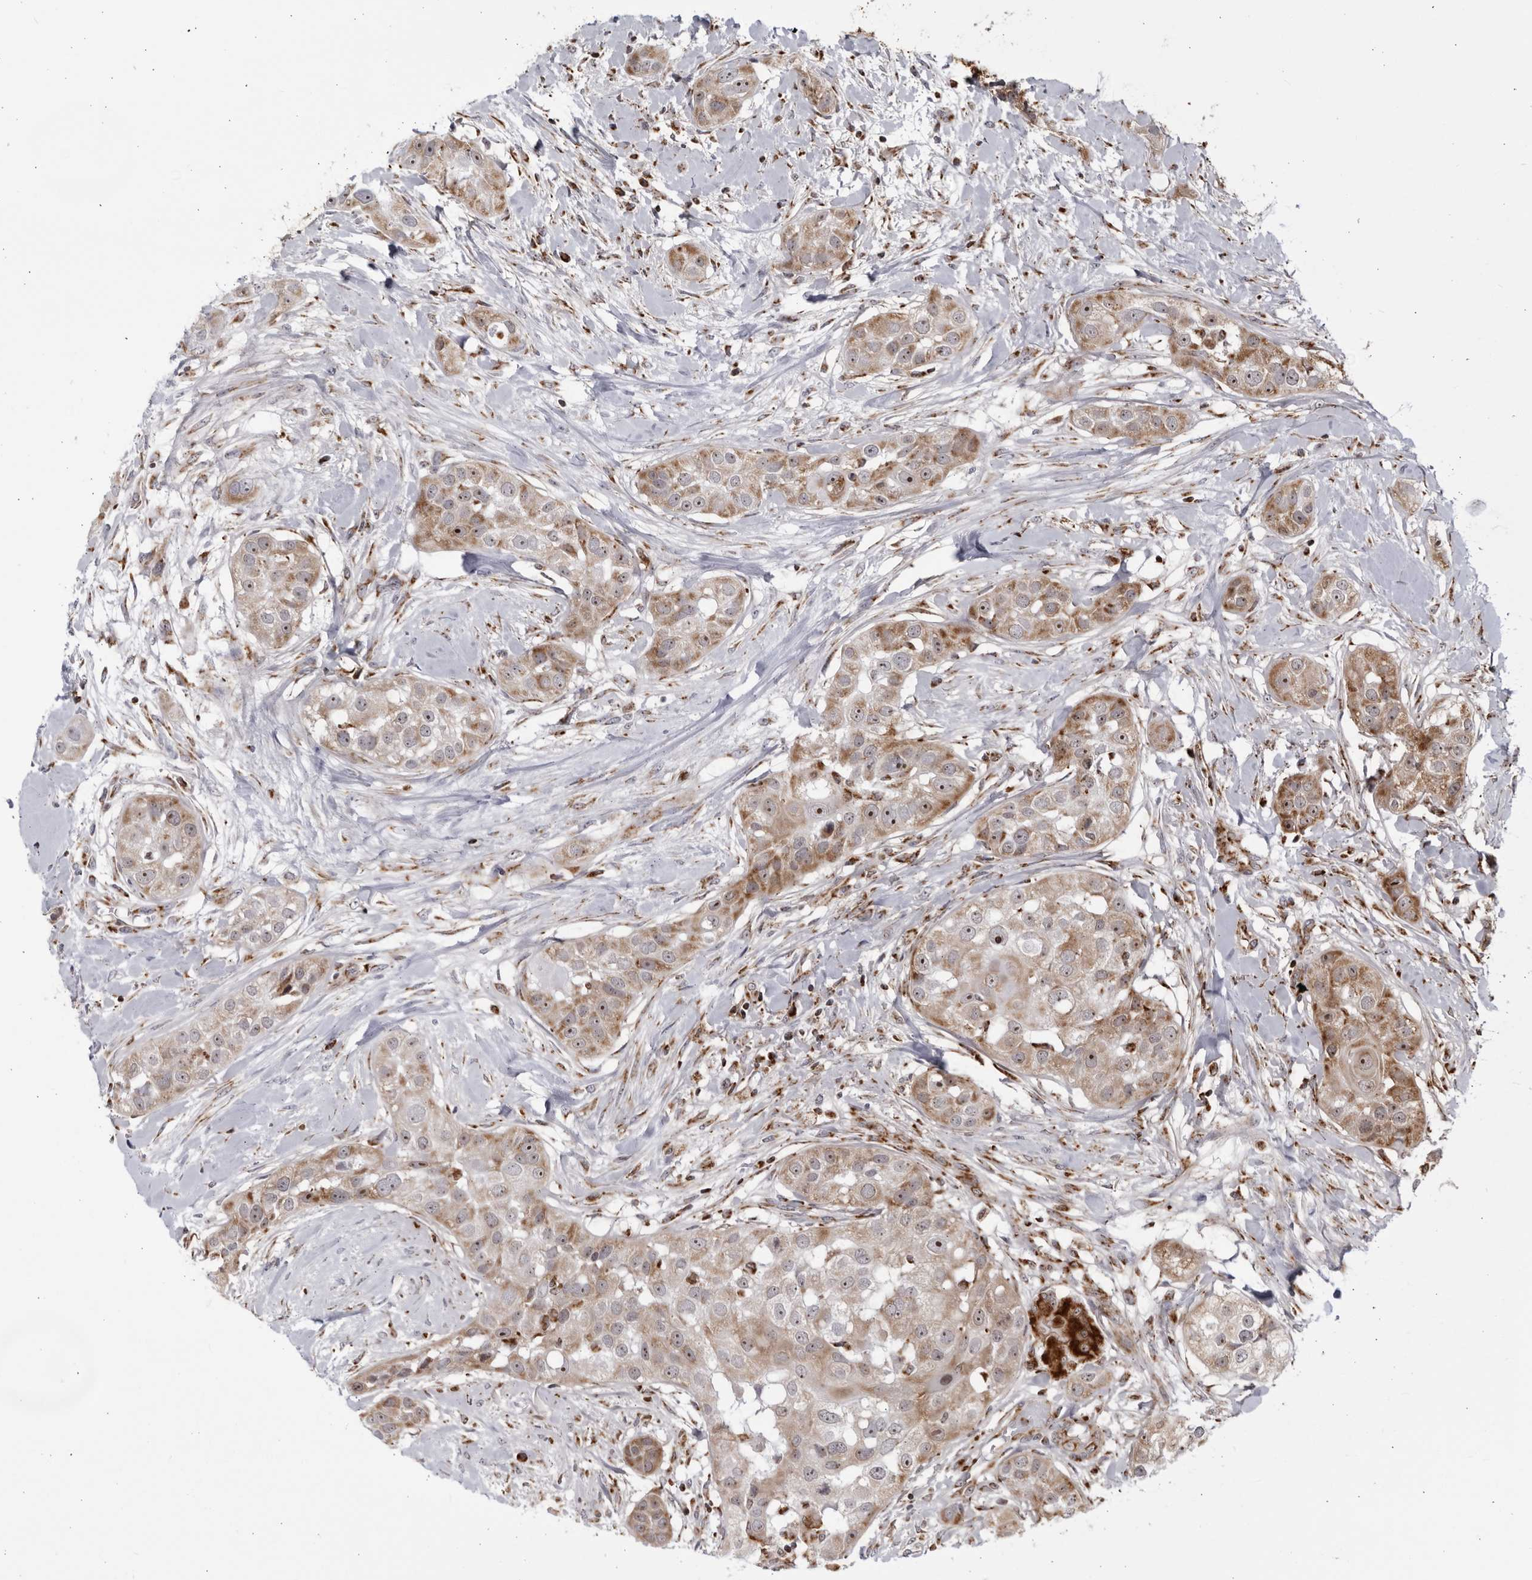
{"staining": {"intensity": "moderate", "quantity": ">75%", "location": "cytoplasmic/membranous,nuclear"}, "tissue": "head and neck cancer", "cell_type": "Tumor cells", "image_type": "cancer", "snomed": [{"axis": "morphology", "description": "Normal tissue, NOS"}, {"axis": "morphology", "description": "Squamous cell carcinoma, NOS"}, {"axis": "topography", "description": "Skeletal muscle"}, {"axis": "topography", "description": "Head-Neck"}], "caption": "IHC (DAB (3,3'-diaminobenzidine)) staining of human head and neck cancer displays moderate cytoplasmic/membranous and nuclear protein staining in about >75% of tumor cells. (DAB = brown stain, brightfield microscopy at high magnification).", "gene": "RBM34", "patient": {"sex": "male", "age": 51}}